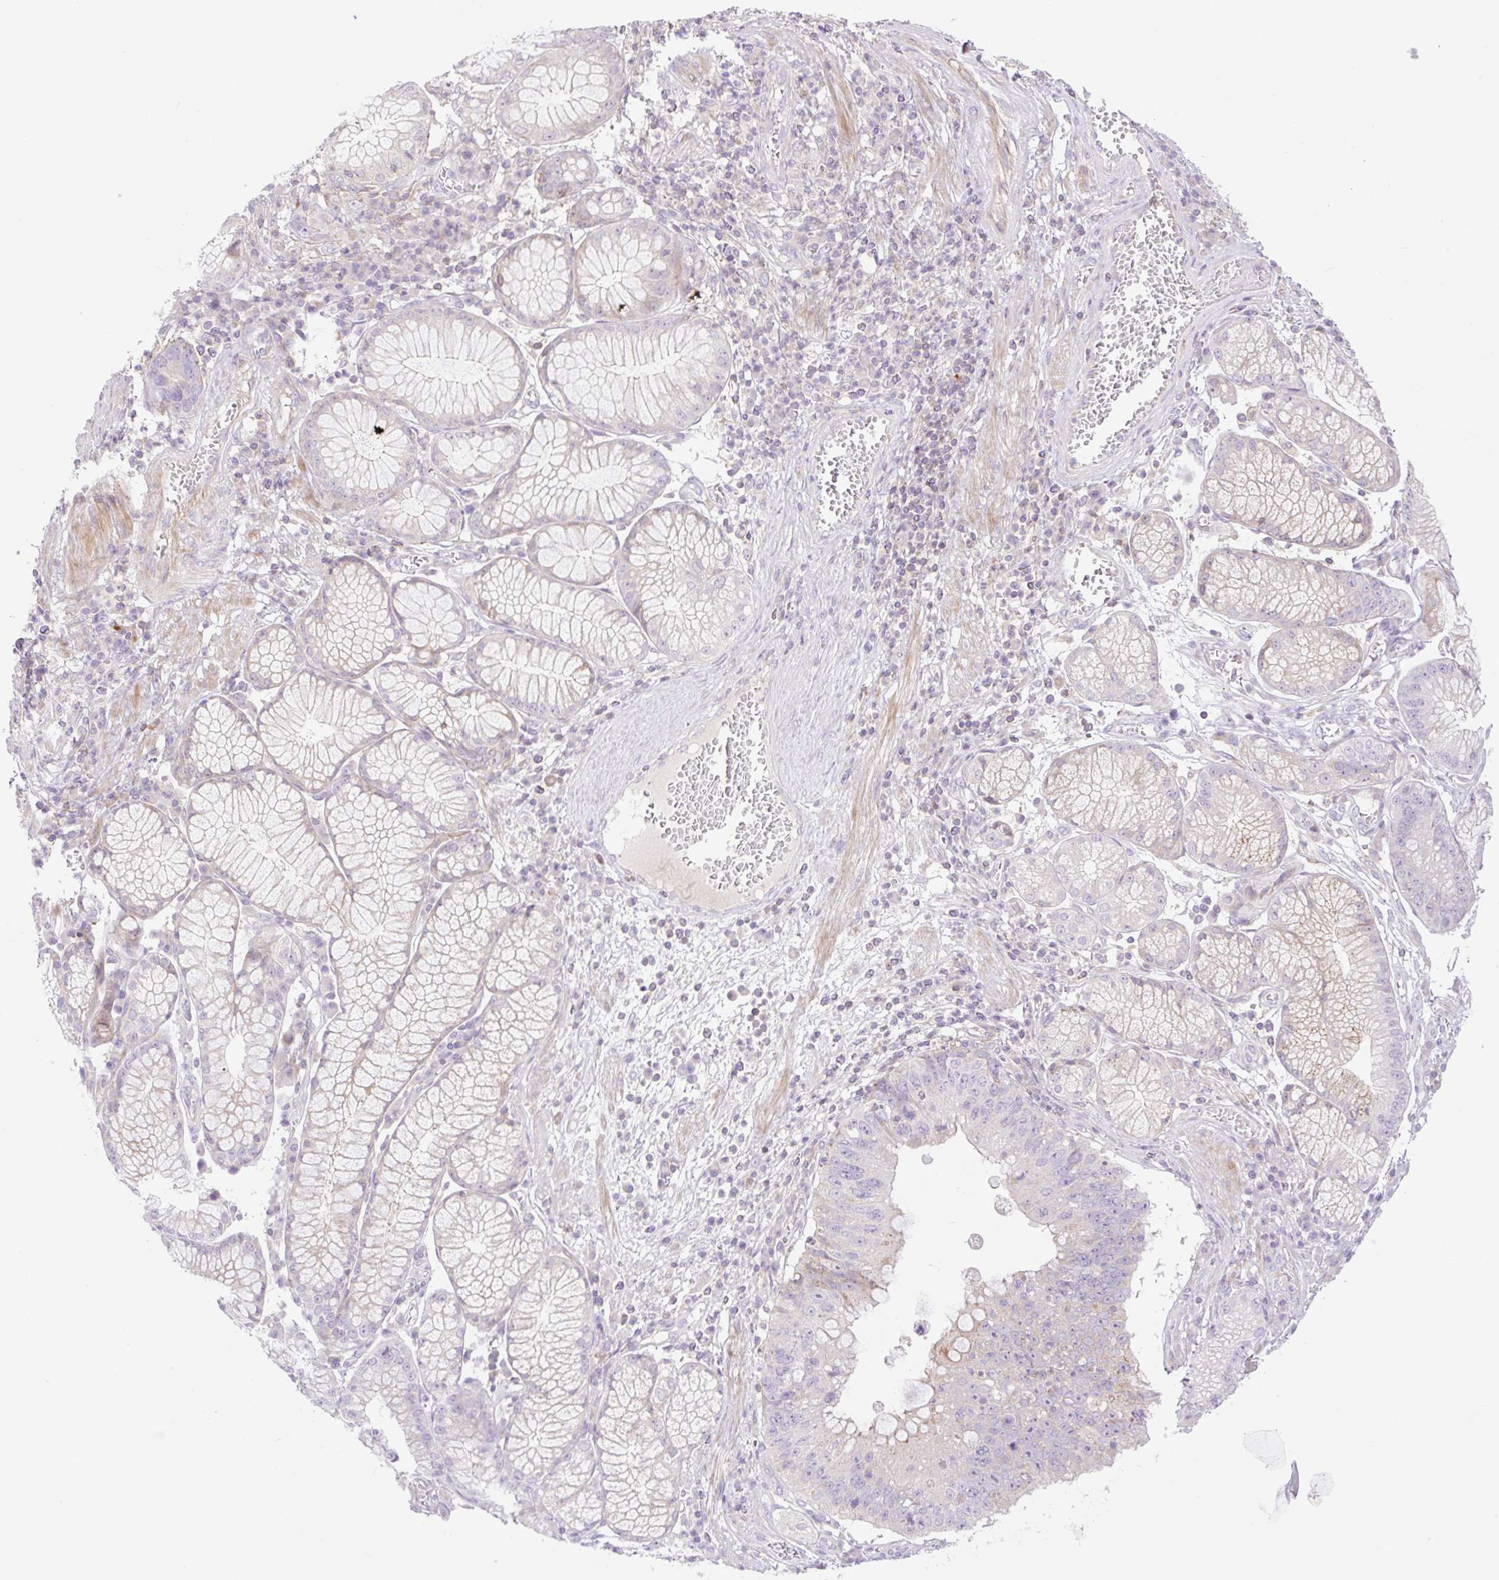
{"staining": {"intensity": "negative", "quantity": "none", "location": "none"}, "tissue": "stomach cancer", "cell_type": "Tumor cells", "image_type": "cancer", "snomed": [{"axis": "morphology", "description": "Adenocarcinoma, NOS"}, {"axis": "topography", "description": "Stomach"}], "caption": "A high-resolution micrograph shows immunohistochemistry staining of stomach adenocarcinoma, which shows no significant expression in tumor cells. (Brightfield microscopy of DAB (3,3'-diaminobenzidine) immunohistochemistry at high magnification).", "gene": "VPS25", "patient": {"sex": "male", "age": 59}}